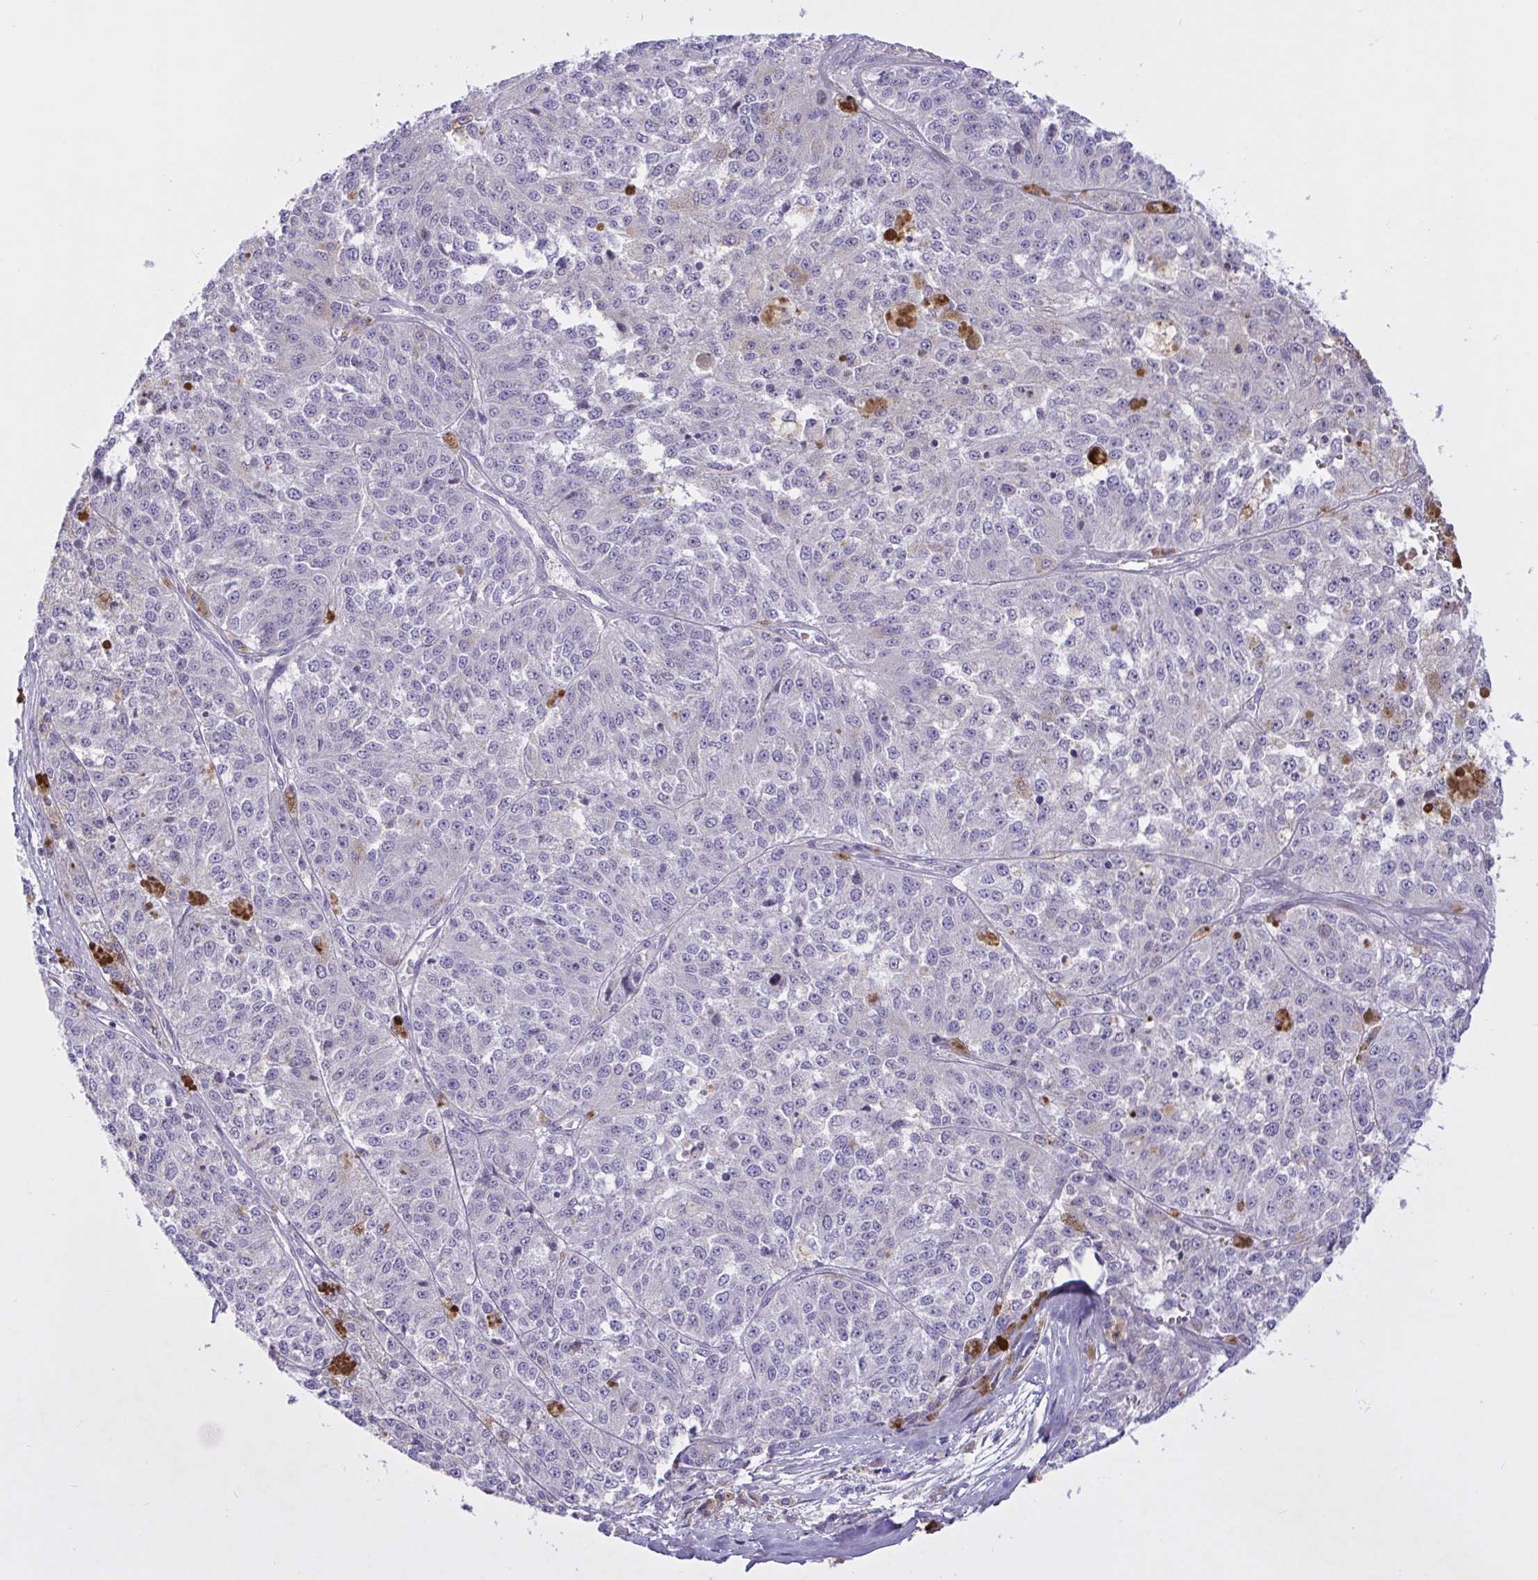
{"staining": {"intensity": "negative", "quantity": "none", "location": "none"}, "tissue": "melanoma", "cell_type": "Tumor cells", "image_type": "cancer", "snomed": [{"axis": "morphology", "description": "Malignant melanoma, Metastatic site"}, {"axis": "topography", "description": "Lymph node"}], "caption": "Malignant melanoma (metastatic site) stained for a protein using IHC displays no staining tumor cells.", "gene": "FAM86B1", "patient": {"sex": "female", "age": 64}}